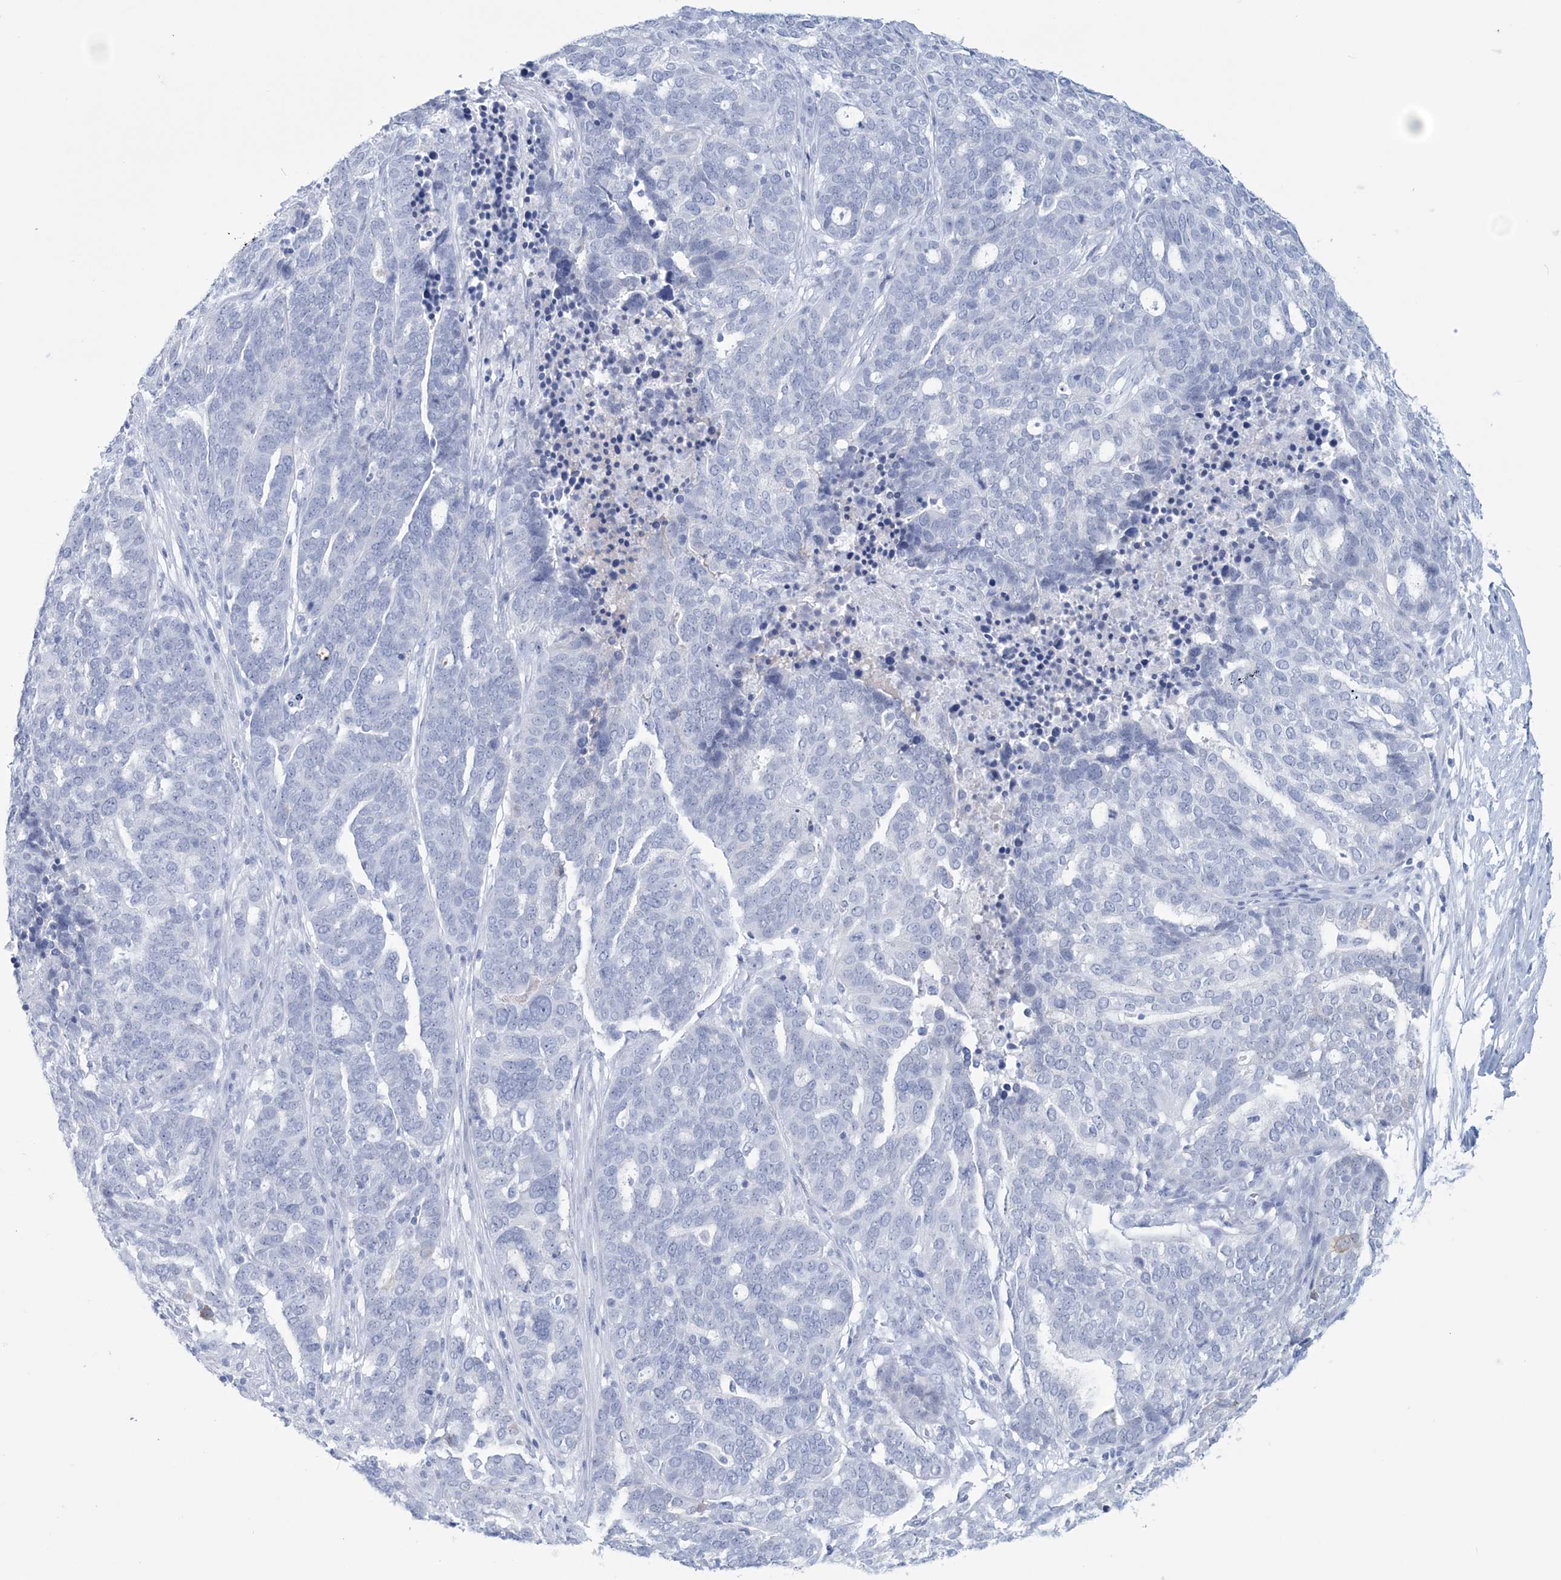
{"staining": {"intensity": "negative", "quantity": "none", "location": "none"}, "tissue": "ovarian cancer", "cell_type": "Tumor cells", "image_type": "cancer", "snomed": [{"axis": "morphology", "description": "Cystadenocarcinoma, serous, NOS"}, {"axis": "topography", "description": "Ovary"}], "caption": "High power microscopy image of an immunohistochemistry photomicrograph of serous cystadenocarcinoma (ovarian), revealing no significant positivity in tumor cells.", "gene": "DPCD", "patient": {"sex": "female", "age": 59}}